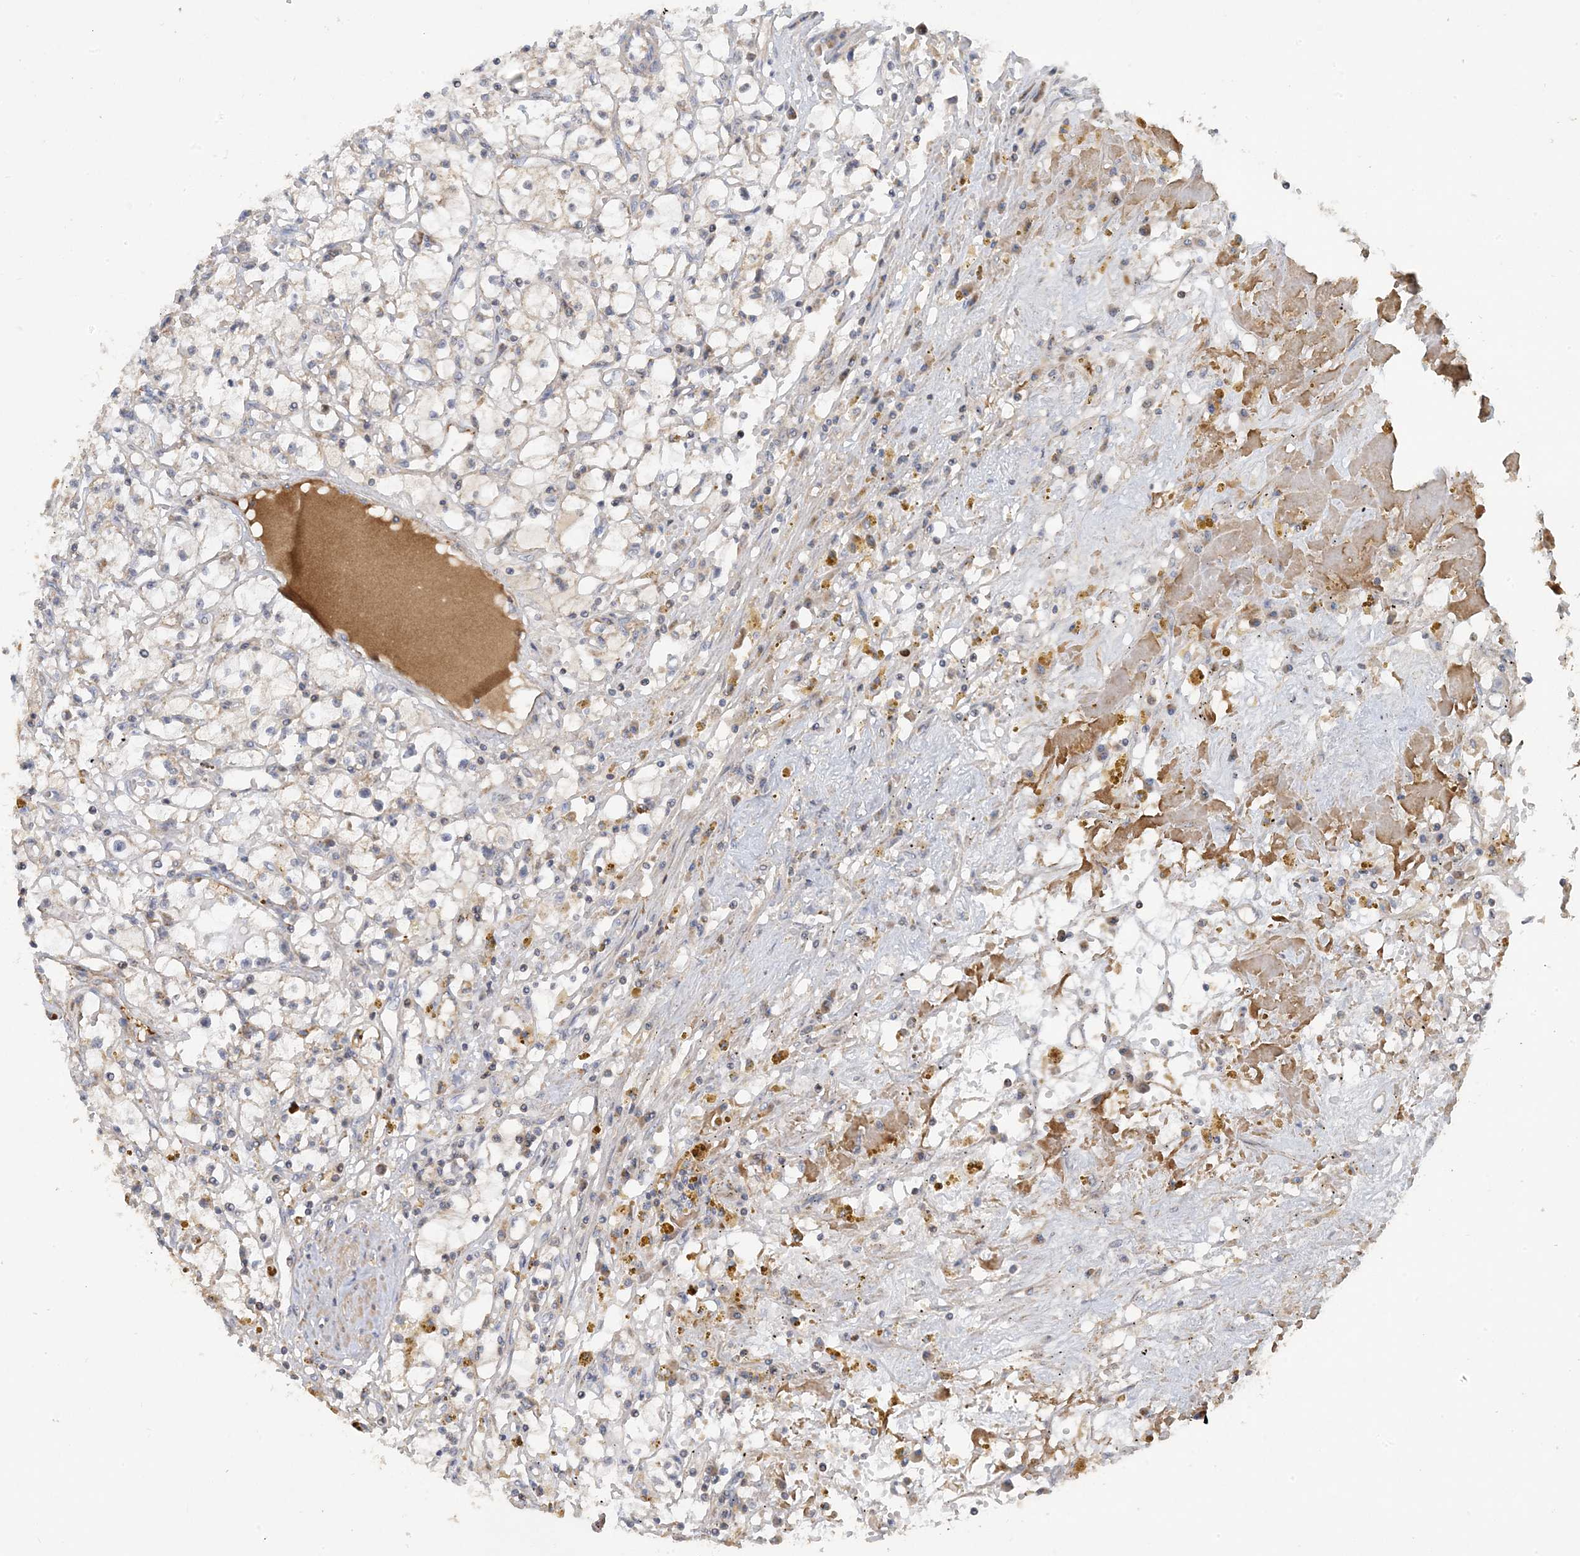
{"staining": {"intensity": "negative", "quantity": "none", "location": "none"}, "tissue": "renal cancer", "cell_type": "Tumor cells", "image_type": "cancer", "snomed": [{"axis": "morphology", "description": "Adenocarcinoma, NOS"}, {"axis": "topography", "description": "Kidney"}], "caption": "Adenocarcinoma (renal) was stained to show a protein in brown. There is no significant staining in tumor cells.", "gene": "ECHDC1", "patient": {"sex": "male", "age": 56}}